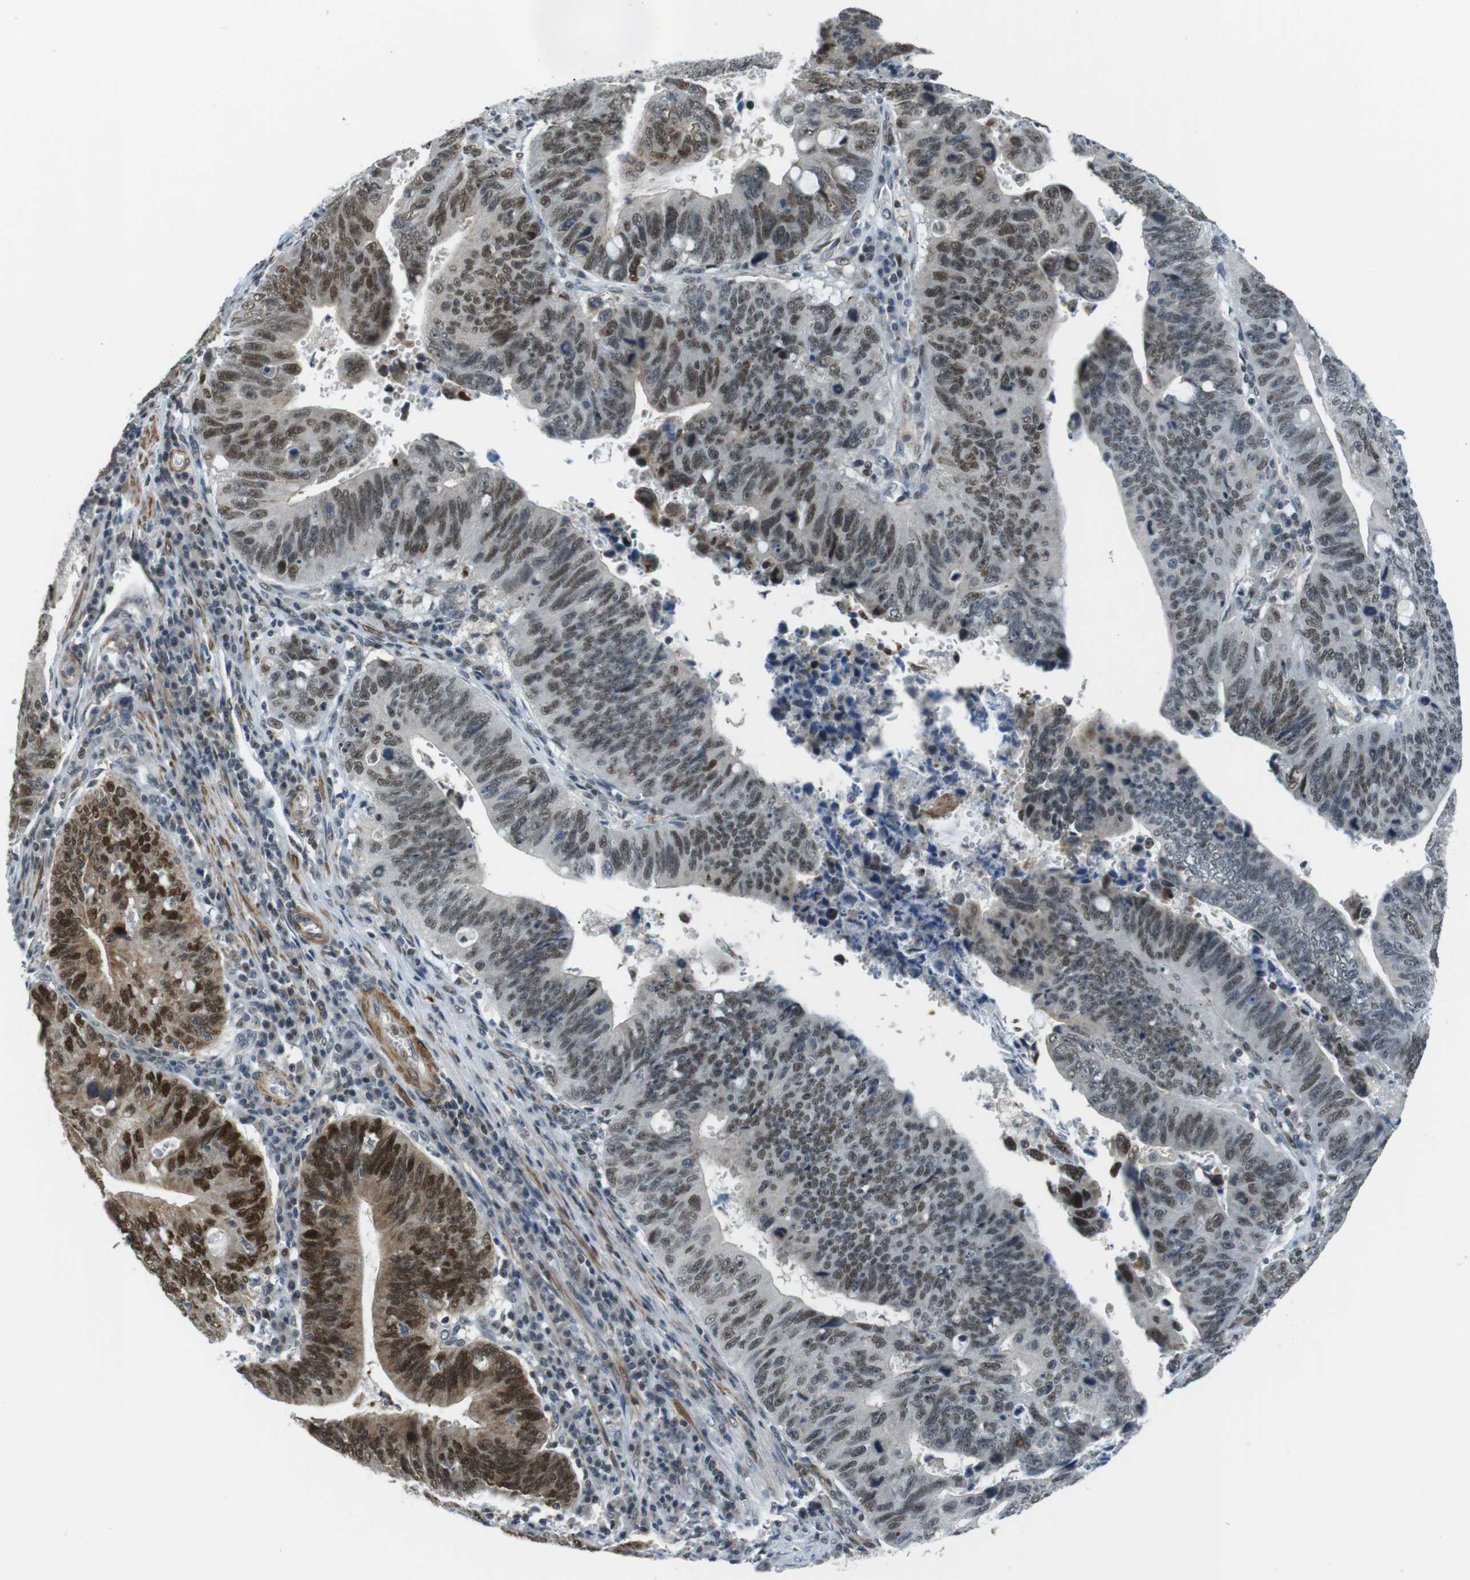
{"staining": {"intensity": "moderate", "quantity": "25%-75%", "location": "cytoplasmic/membranous,nuclear"}, "tissue": "stomach cancer", "cell_type": "Tumor cells", "image_type": "cancer", "snomed": [{"axis": "morphology", "description": "Adenocarcinoma, NOS"}, {"axis": "topography", "description": "Stomach"}], "caption": "Immunohistochemical staining of stomach adenocarcinoma reveals medium levels of moderate cytoplasmic/membranous and nuclear expression in approximately 25%-75% of tumor cells. (DAB (3,3'-diaminobenzidine) IHC, brown staining for protein, blue staining for nuclei).", "gene": "USP7", "patient": {"sex": "male", "age": 59}}